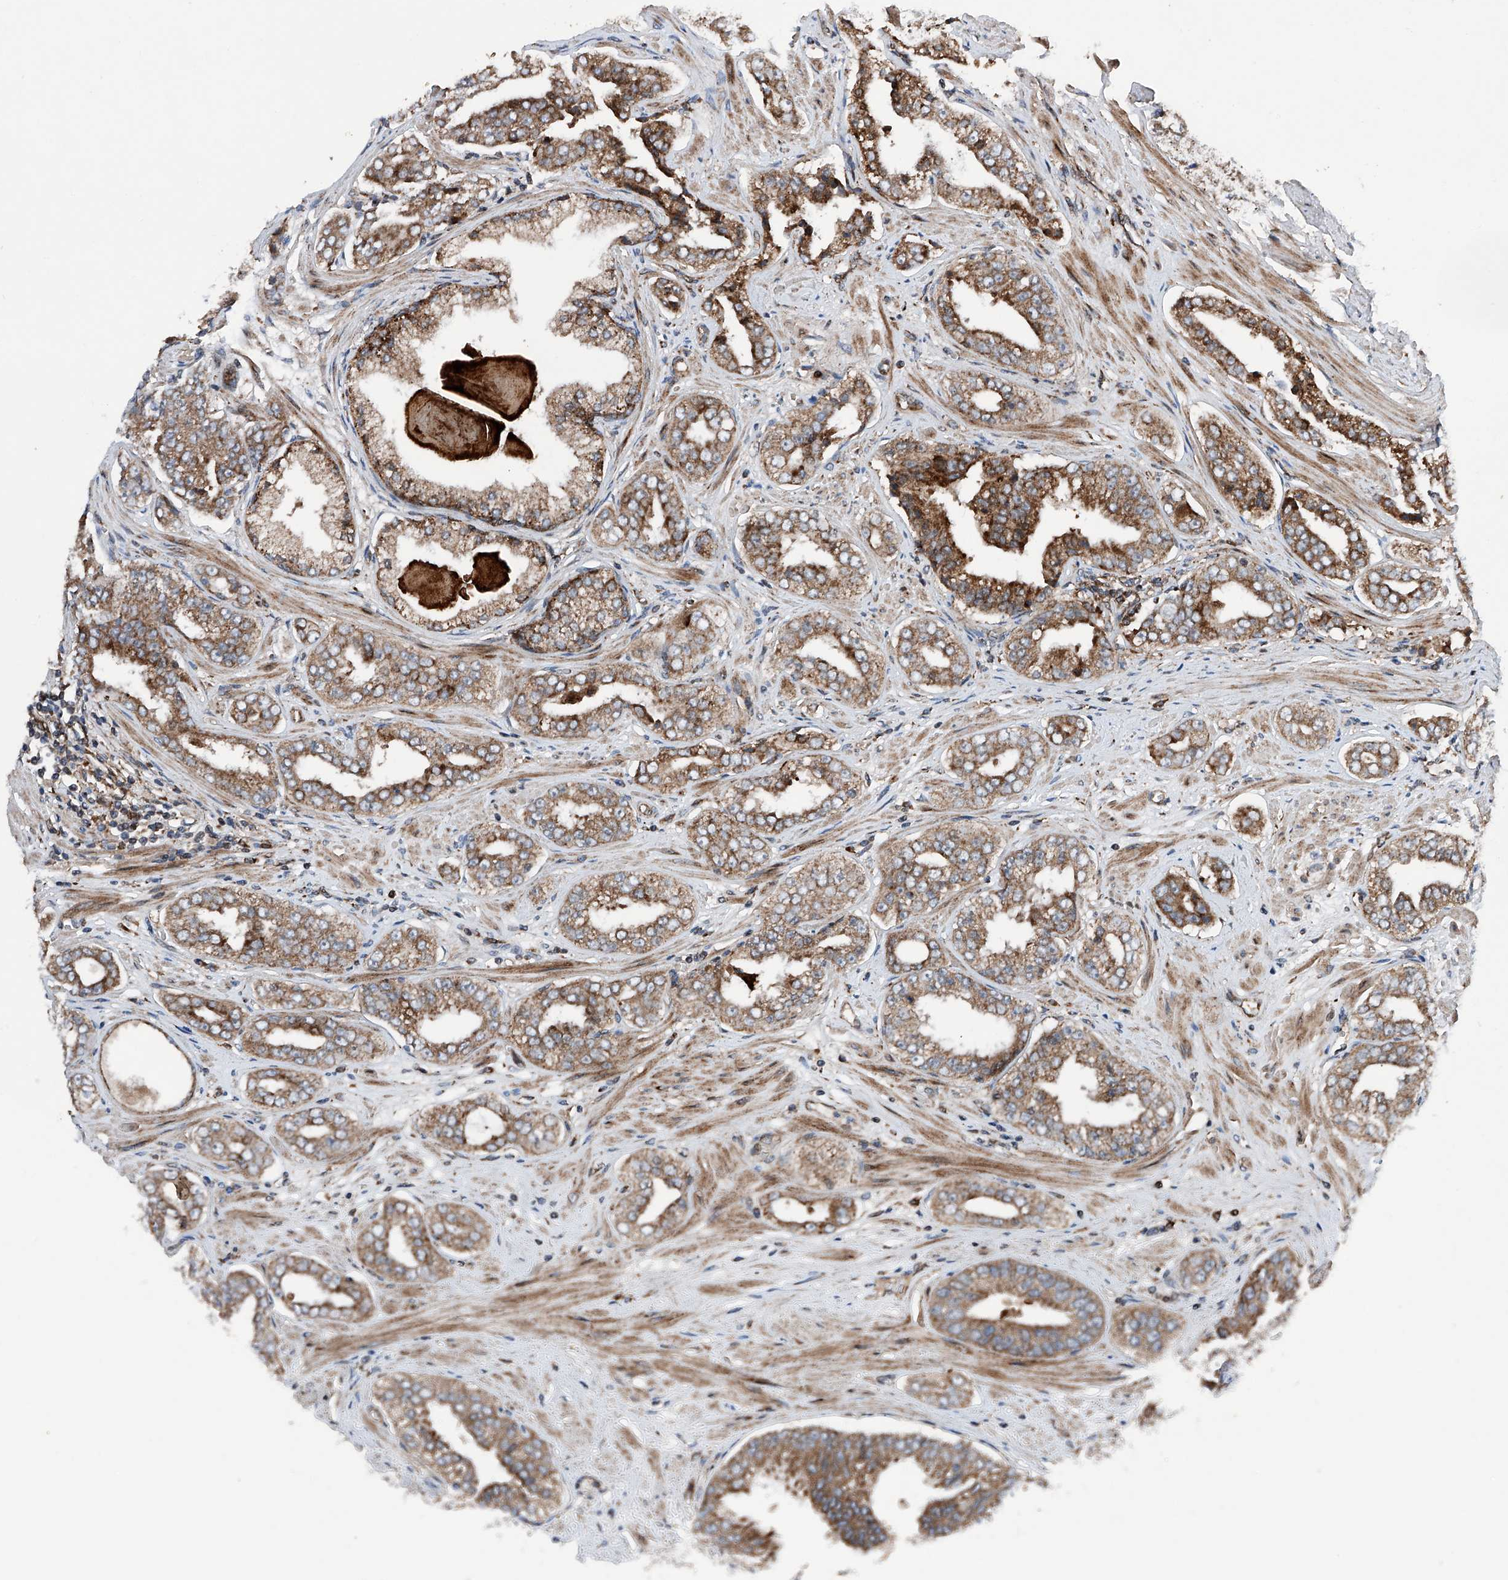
{"staining": {"intensity": "strong", "quantity": ">75%", "location": "cytoplasmic/membranous"}, "tissue": "prostate cancer", "cell_type": "Tumor cells", "image_type": "cancer", "snomed": [{"axis": "morphology", "description": "Adenocarcinoma, High grade"}, {"axis": "topography", "description": "Prostate"}], "caption": "Immunohistochemical staining of human prostate cancer (high-grade adenocarcinoma) reveals high levels of strong cytoplasmic/membranous staining in about >75% of tumor cells. The staining was performed using DAB to visualize the protein expression in brown, while the nuclei were stained in blue with hematoxylin (Magnification: 20x).", "gene": "DAD1", "patient": {"sex": "male", "age": 71}}